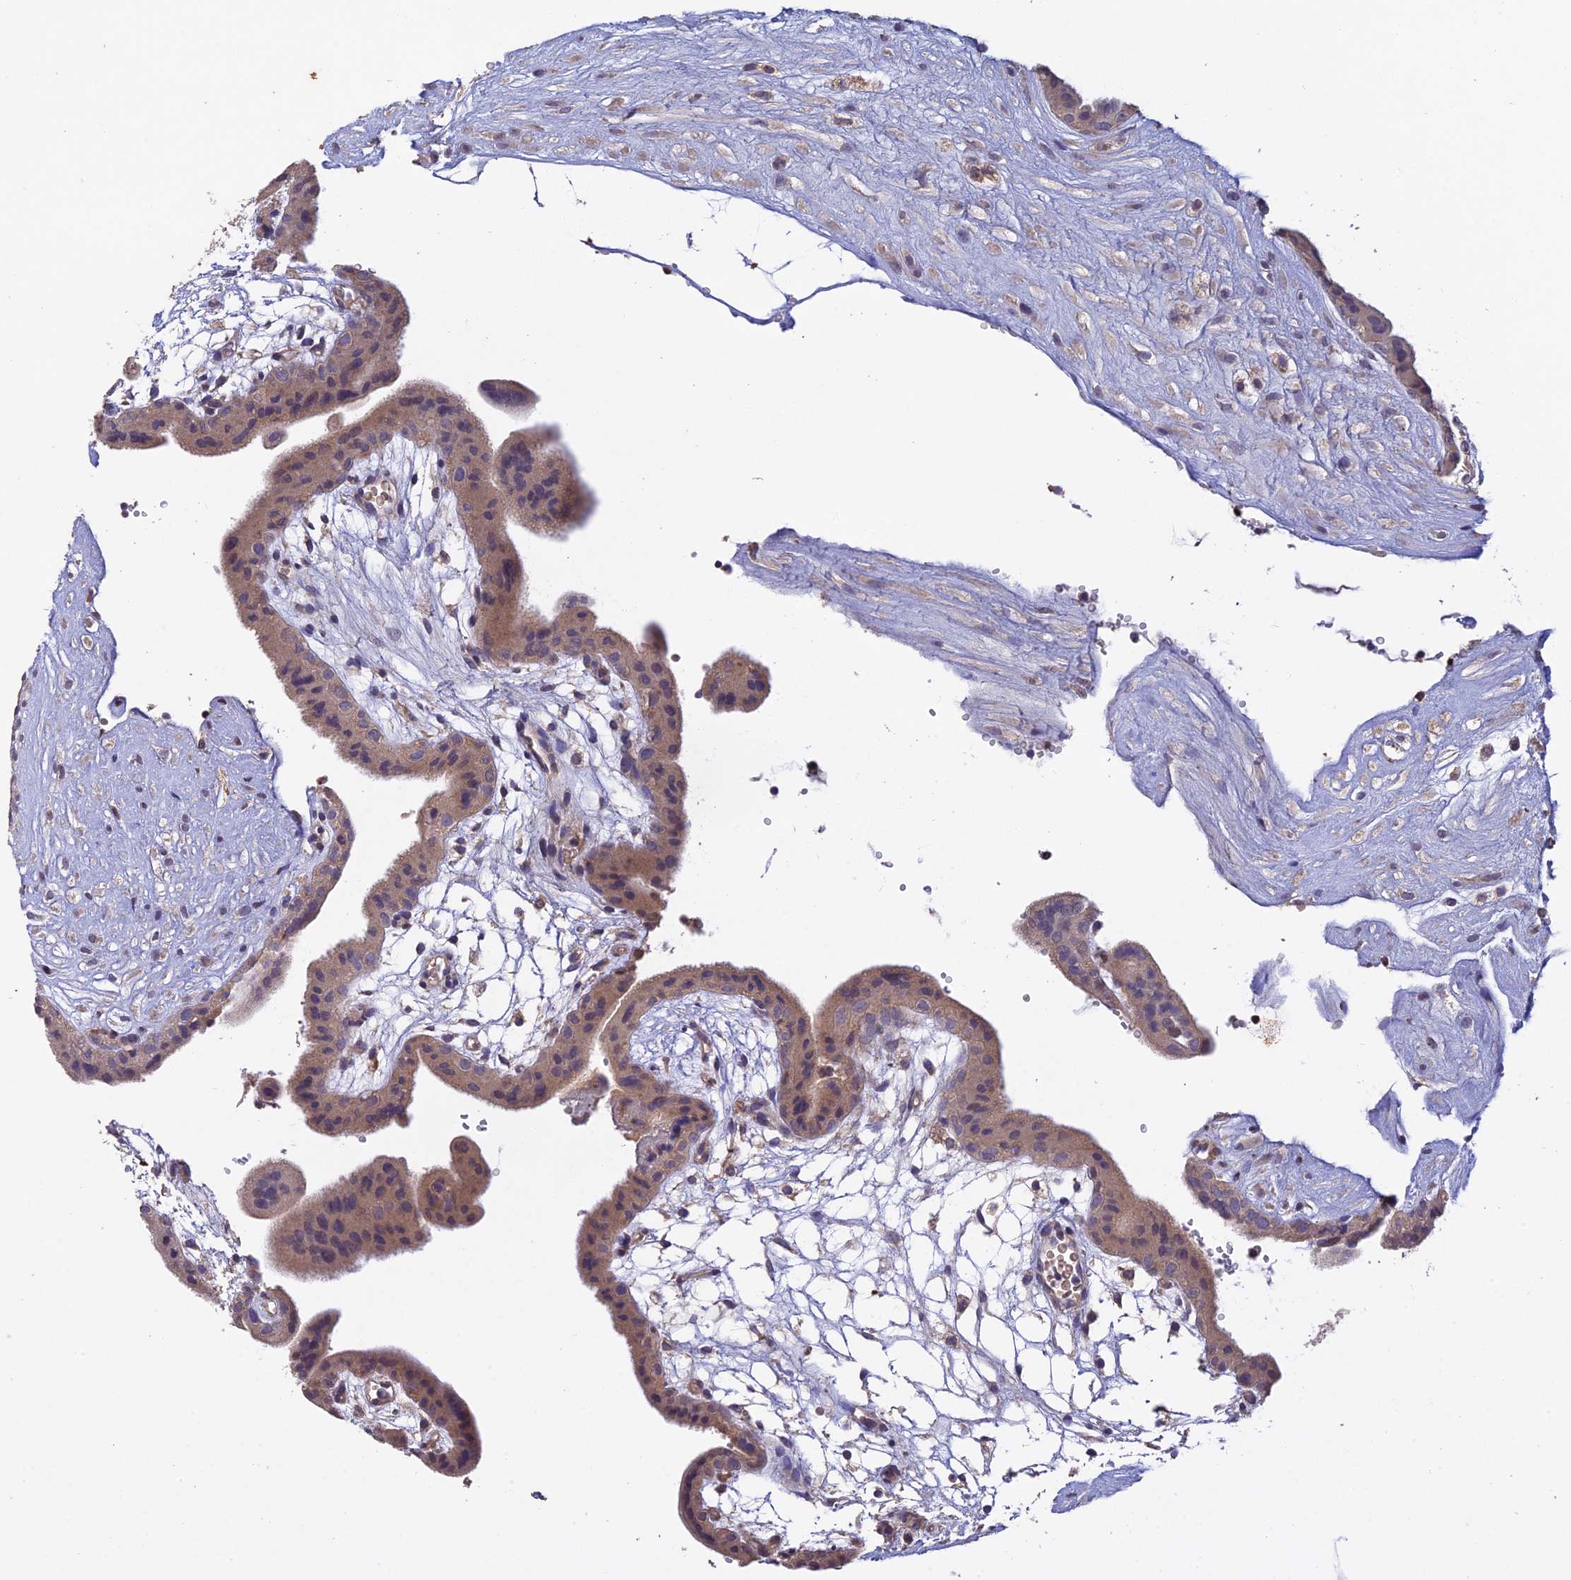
{"staining": {"intensity": "negative", "quantity": "none", "location": "none"}, "tissue": "placenta", "cell_type": "Decidual cells", "image_type": "normal", "snomed": [{"axis": "morphology", "description": "Normal tissue, NOS"}, {"axis": "topography", "description": "Placenta"}], "caption": "Immunohistochemistry (IHC) of normal placenta exhibits no expression in decidual cells.", "gene": "SLC39A13", "patient": {"sex": "female", "age": 18}}